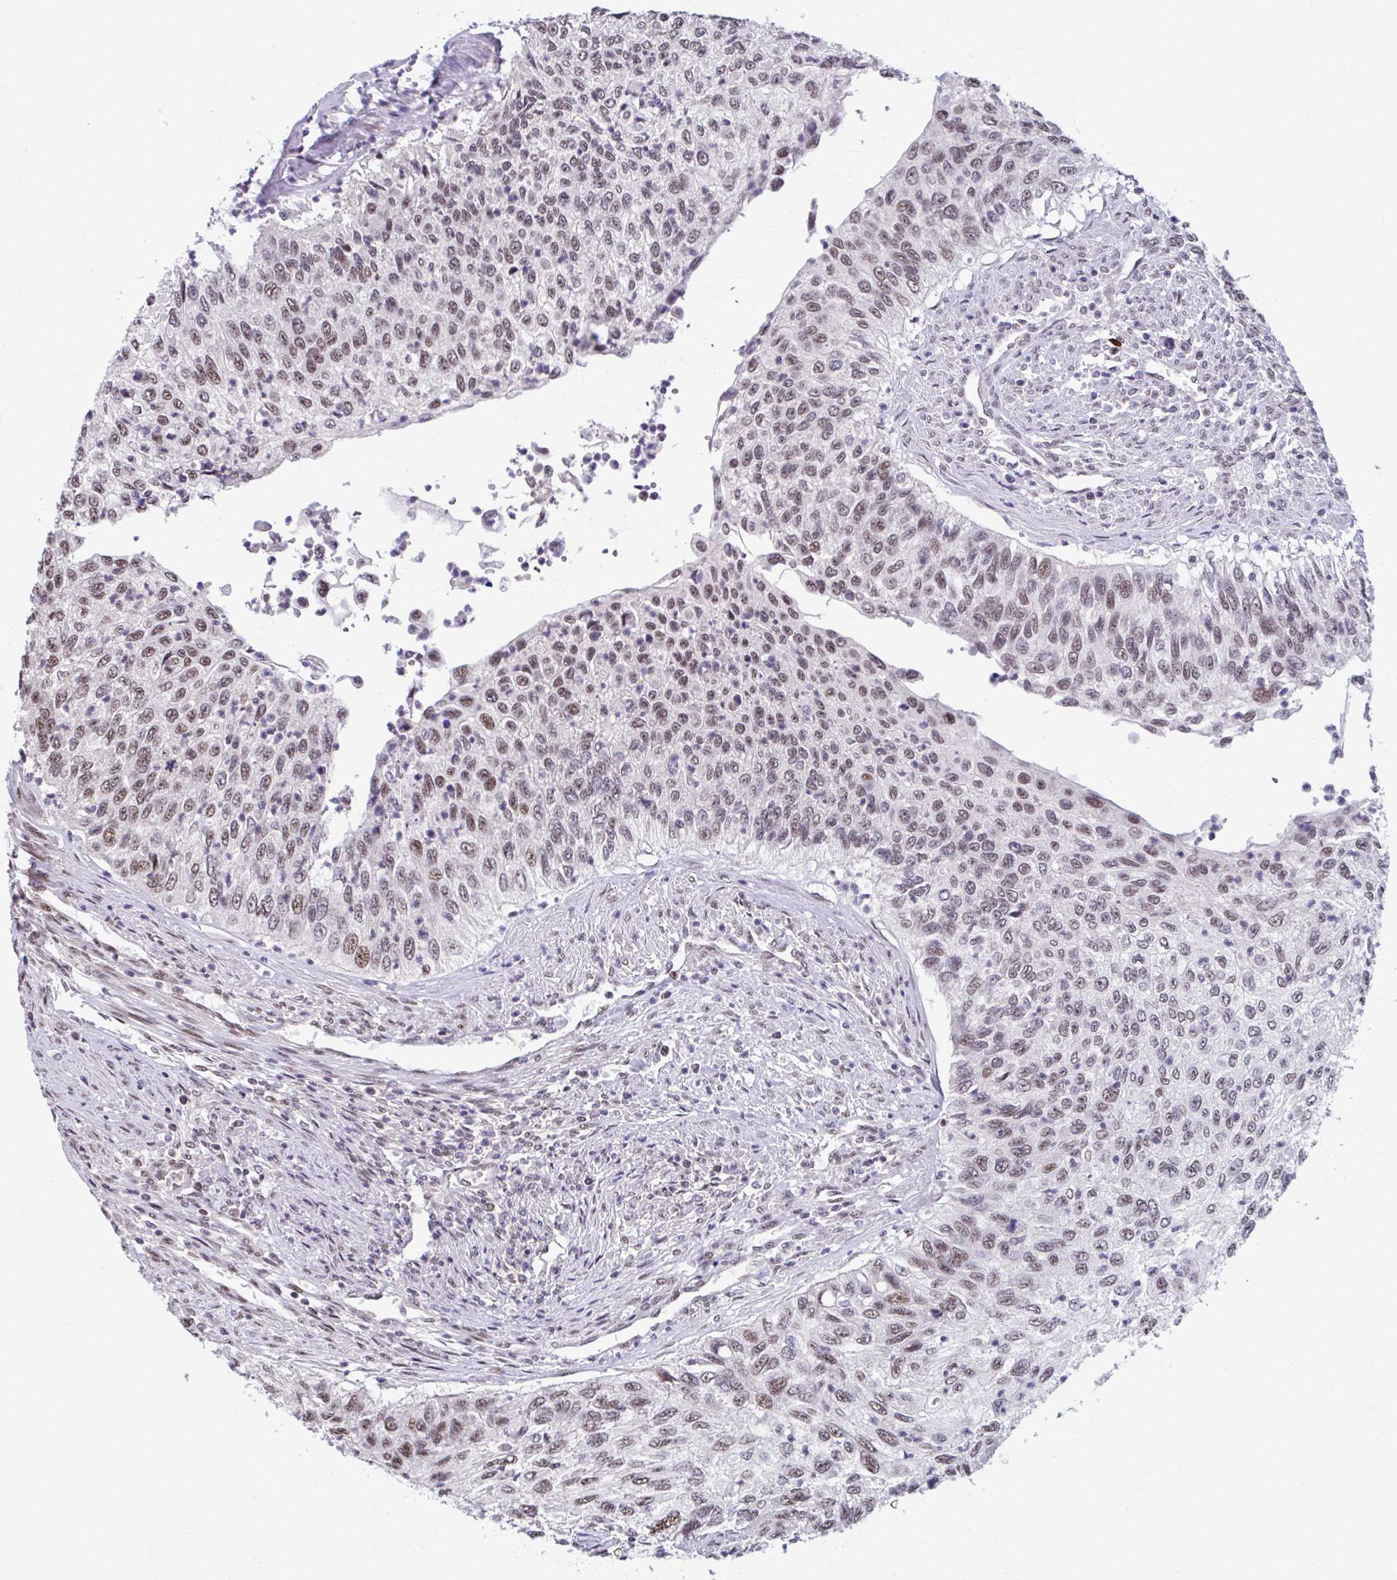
{"staining": {"intensity": "moderate", "quantity": "25%-75%", "location": "nuclear"}, "tissue": "urothelial cancer", "cell_type": "Tumor cells", "image_type": "cancer", "snomed": [{"axis": "morphology", "description": "Urothelial carcinoma, High grade"}, {"axis": "topography", "description": "Urinary bladder"}], "caption": "Human urothelial cancer stained for a protein (brown) shows moderate nuclear positive expression in about 25%-75% of tumor cells.", "gene": "SETBP1", "patient": {"sex": "female", "age": 60}}